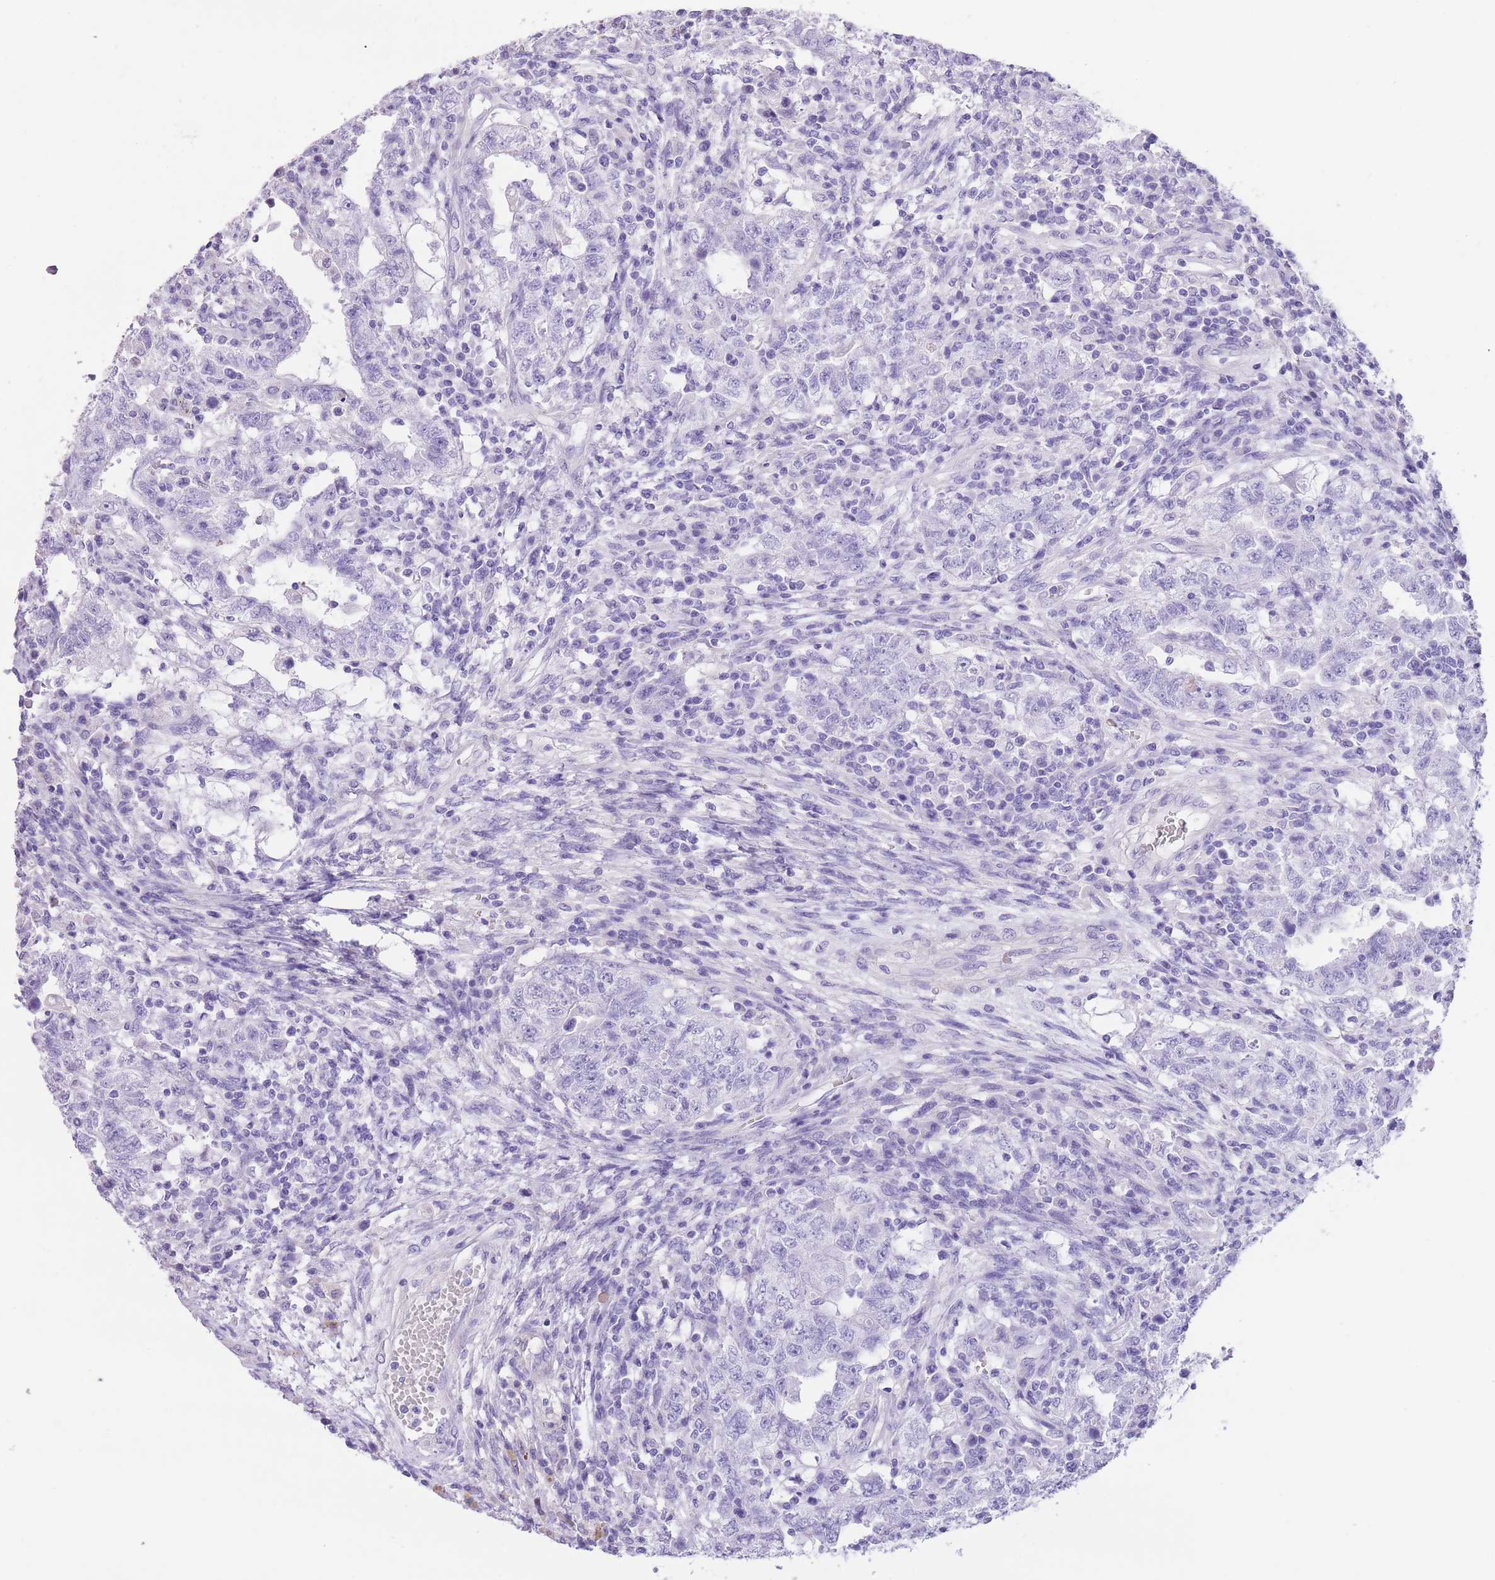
{"staining": {"intensity": "negative", "quantity": "none", "location": "none"}, "tissue": "testis cancer", "cell_type": "Tumor cells", "image_type": "cancer", "snomed": [{"axis": "morphology", "description": "Carcinoma, Embryonal, NOS"}, {"axis": "topography", "description": "Testis"}], "caption": "Immunohistochemistry photomicrograph of neoplastic tissue: testis embryonal carcinoma stained with DAB (3,3'-diaminobenzidine) reveals no significant protein staining in tumor cells.", "gene": "RAI2", "patient": {"sex": "male", "age": 26}}